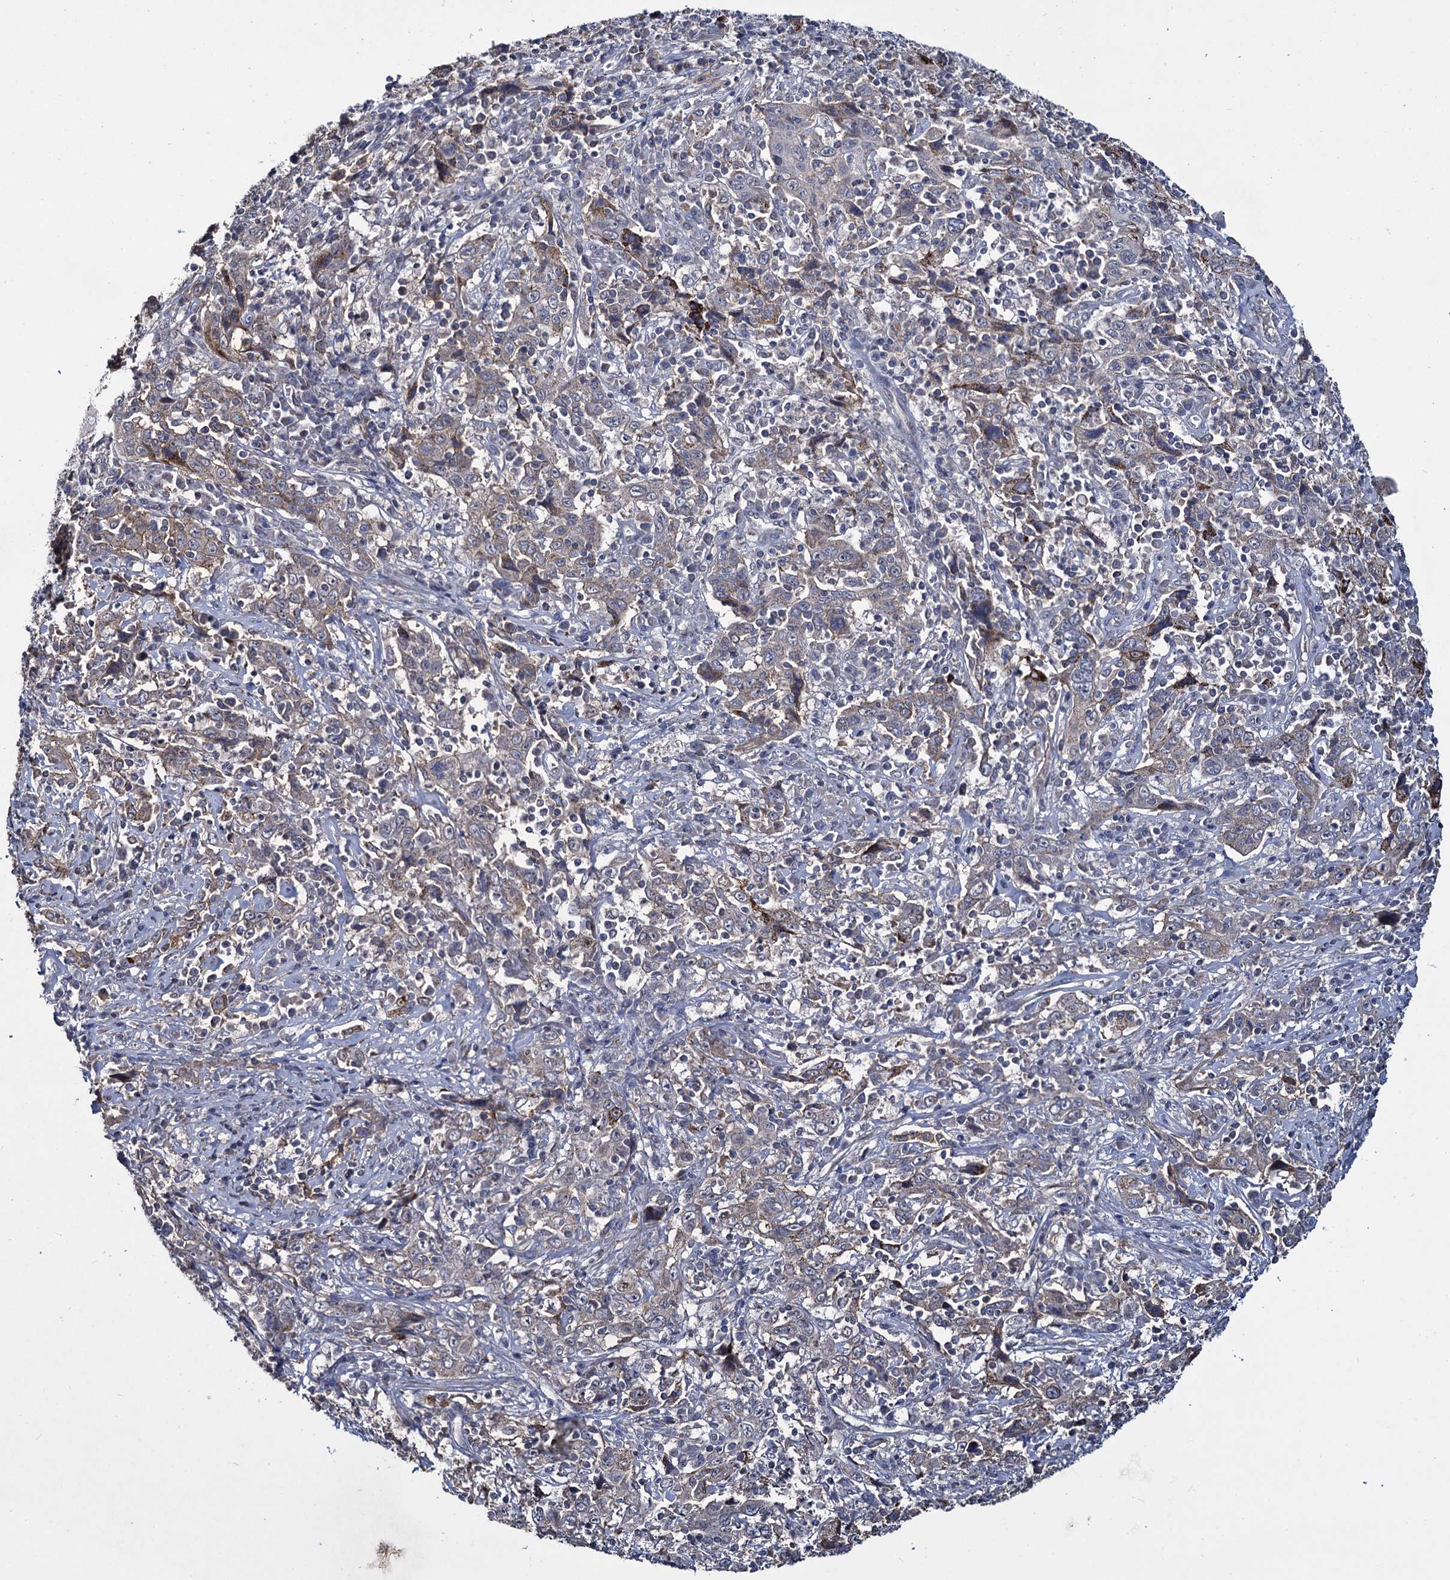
{"staining": {"intensity": "negative", "quantity": "none", "location": "none"}, "tissue": "cervical cancer", "cell_type": "Tumor cells", "image_type": "cancer", "snomed": [{"axis": "morphology", "description": "Squamous cell carcinoma, NOS"}, {"axis": "topography", "description": "Cervix"}], "caption": "Tumor cells are negative for protein expression in human cervical cancer.", "gene": "RPUSD4", "patient": {"sex": "female", "age": 46}}